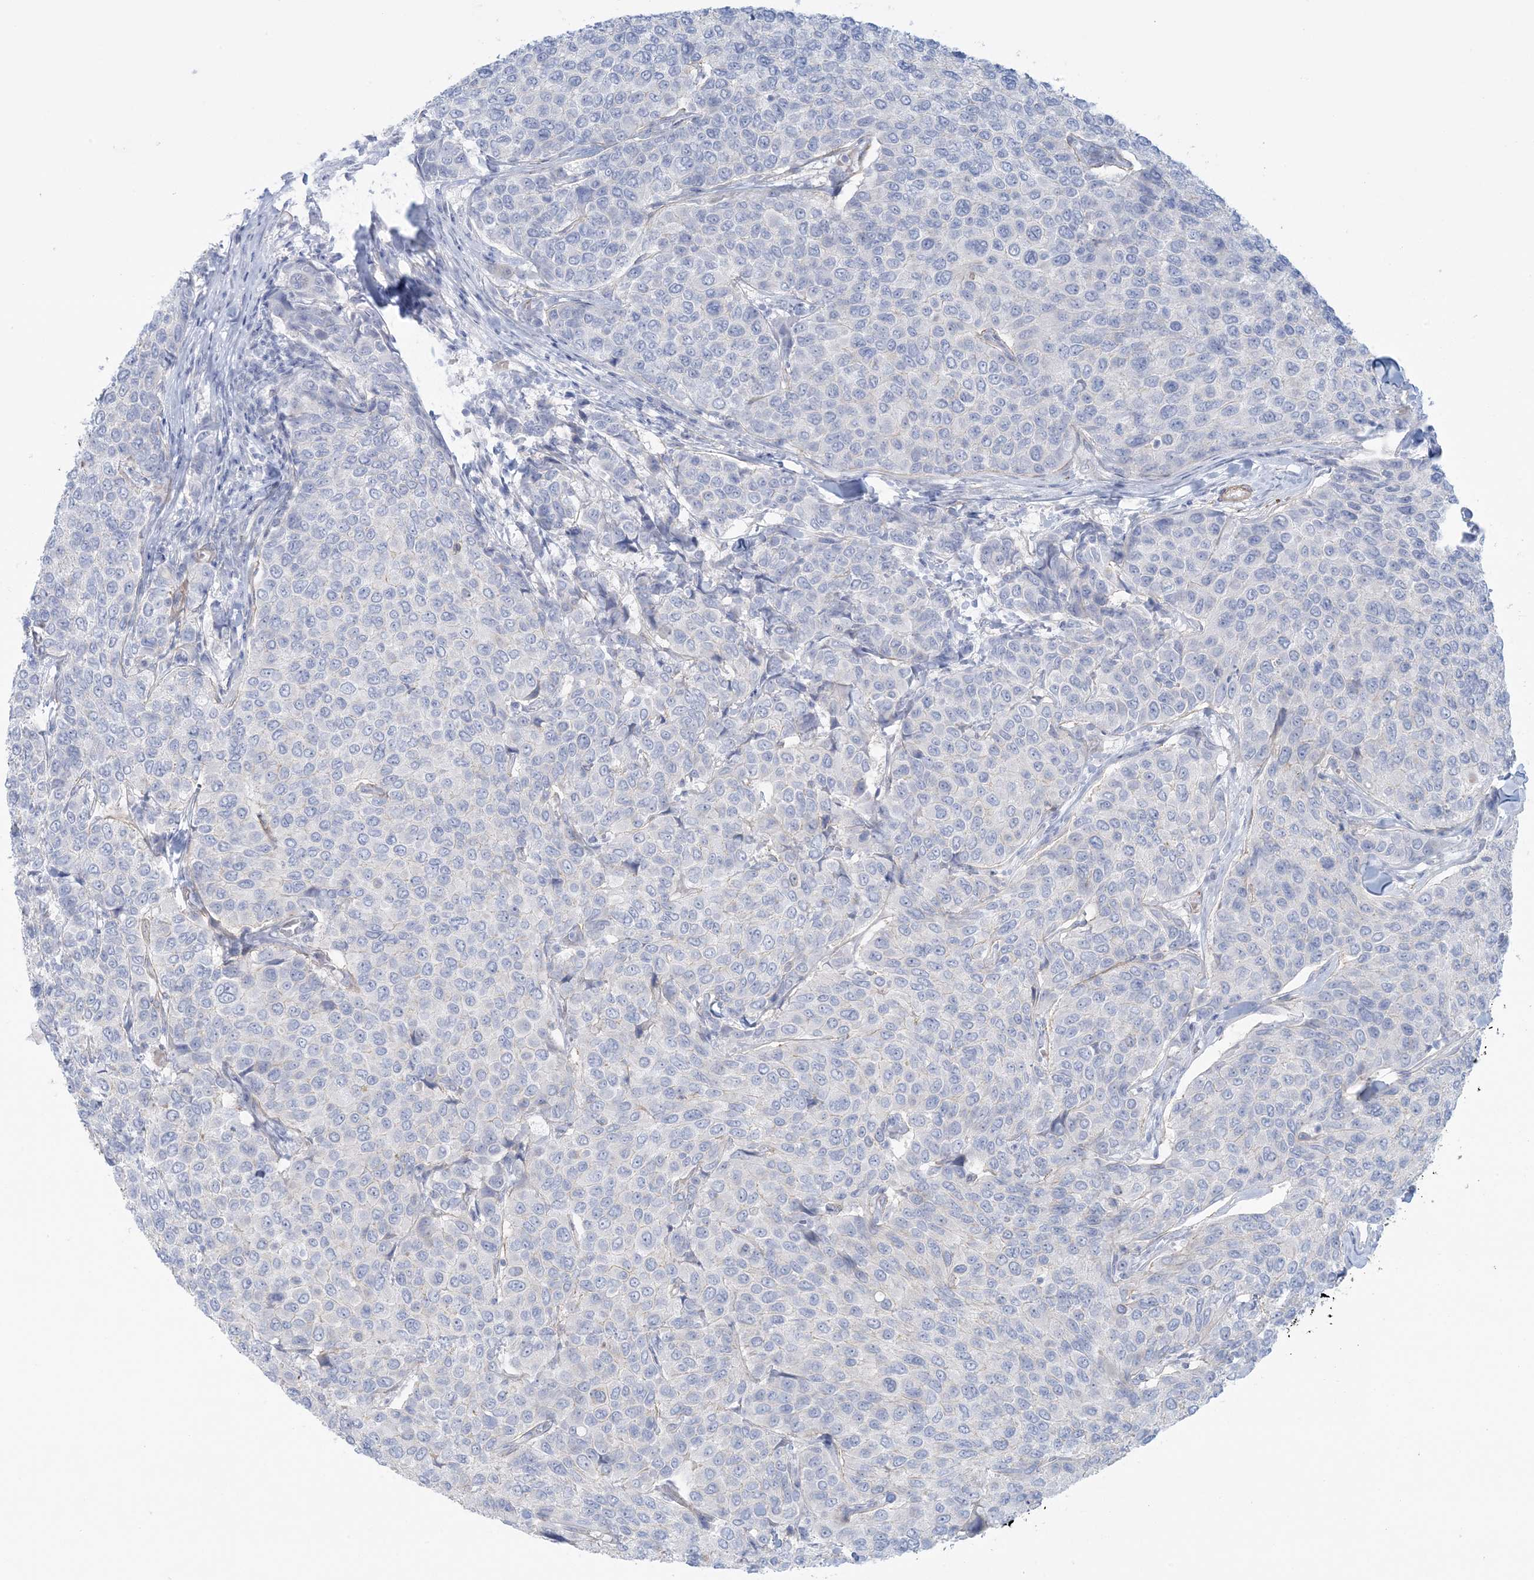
{"staining": {"intensity": "negative", "quantity": "none", "location": "none"}, "tissue": "breast cancer", "cell_type": "Tumor cells", "image_type": "cancer", "snomed": [{"axis": "morphology", "description": "Duct carcinoma"}, {"axis": "topography", "description": "Breast"}], "caption": "There is no significant positivity in tumor cells of breast cancer (intraductal carcinoma).", "gene": "AGXT", "patient": {"sex": "female", "age": 55}}